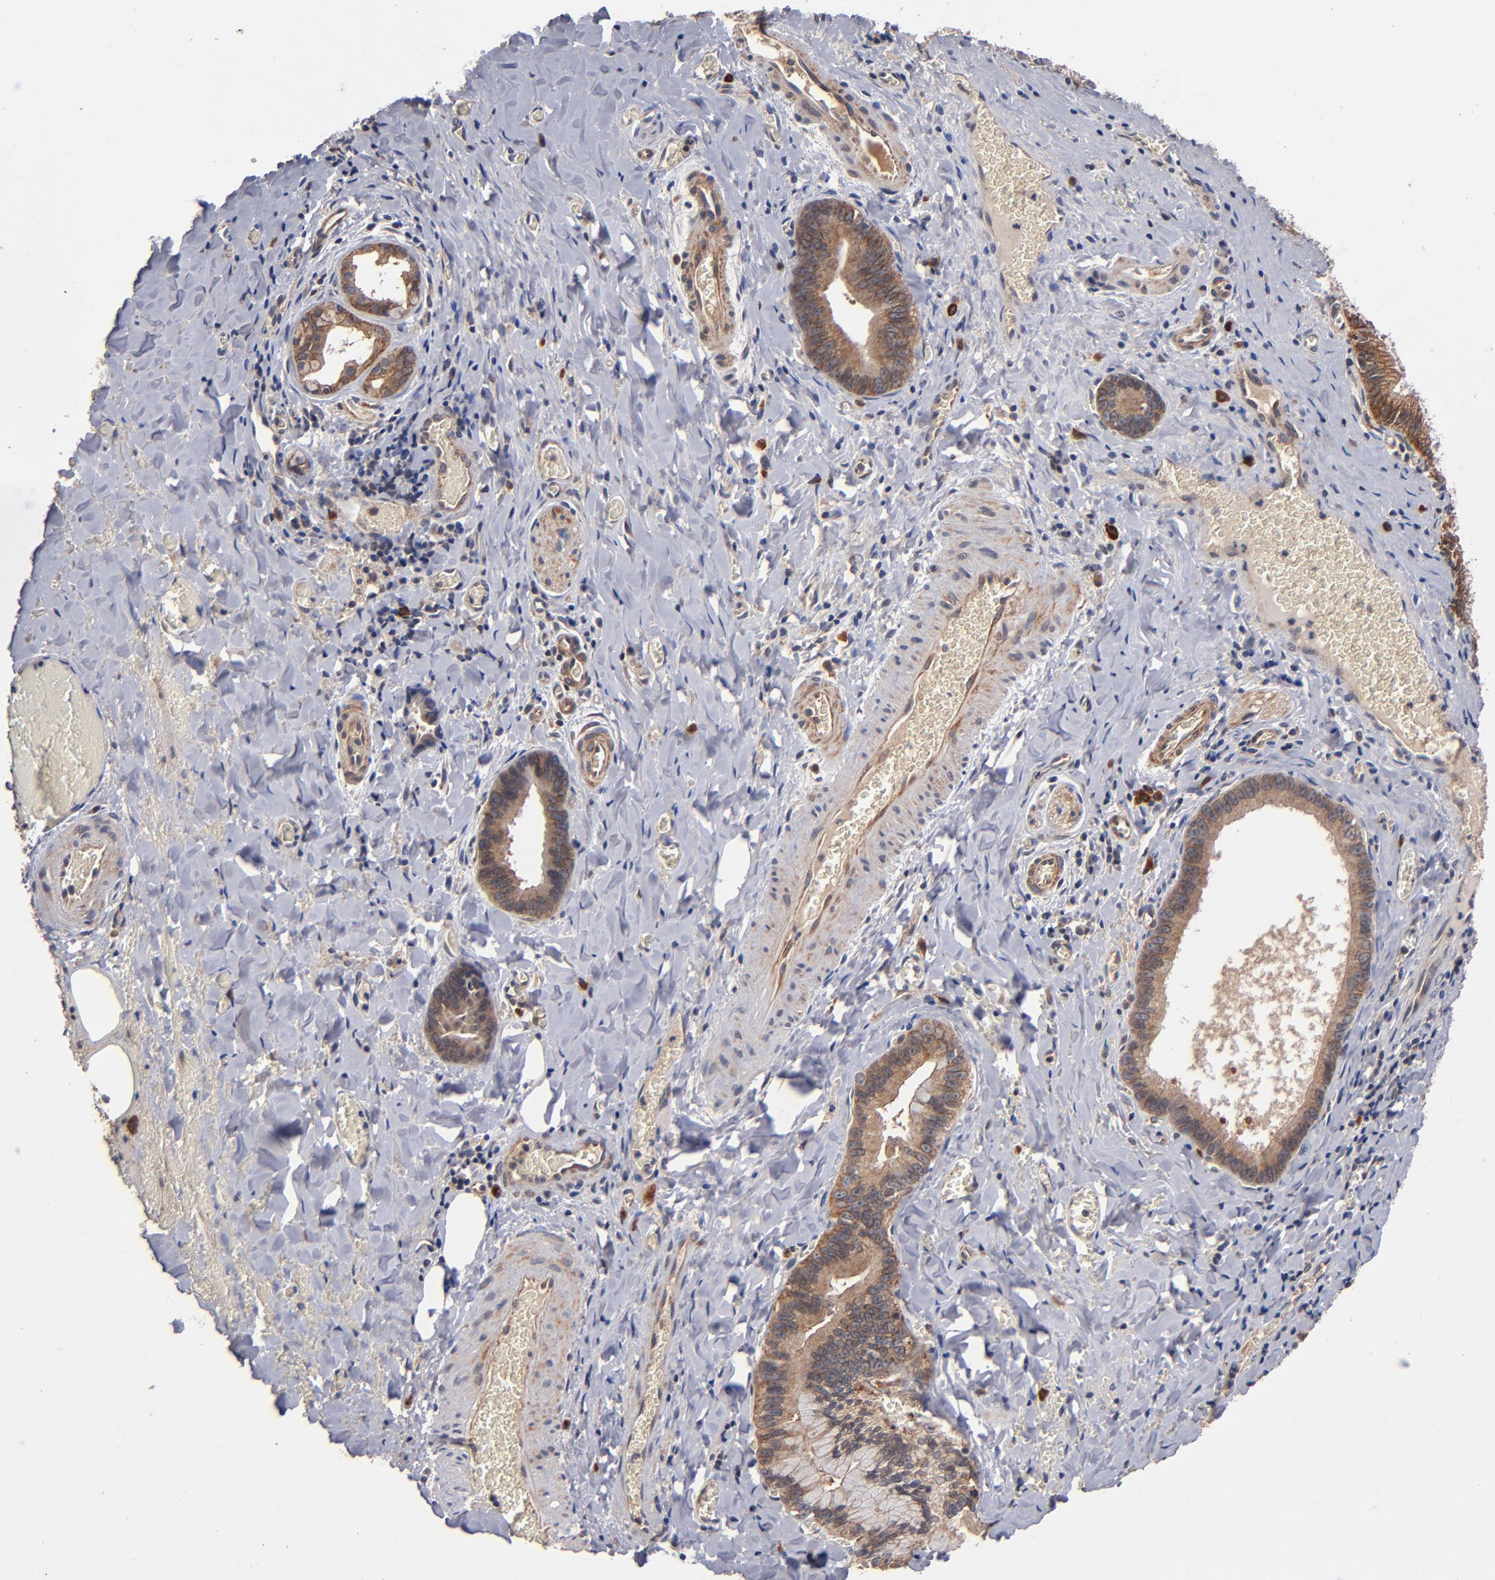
{"staining": {"intensity": "strong", "quantity": ">75%", "location": "cytoplasmic/membranous"}, "tissue": "liver cancer", "cell_type": "Tumor cells", "image_type": "cancer", "snomed": [{"axis": "morphology", "description": "Cholangiocarcinoma"}, {"axis": "topography", "description": "Liver"}], "caption": "Protein staining by immunohistochemistry demonstrates strong cytoplasmic/membranous expression in approximately >75% of tumor cells in liver cancer (cholangiocarcinoma).", "gene": "BDKRB1", "patient": {"sex": "female", "age": 55}}